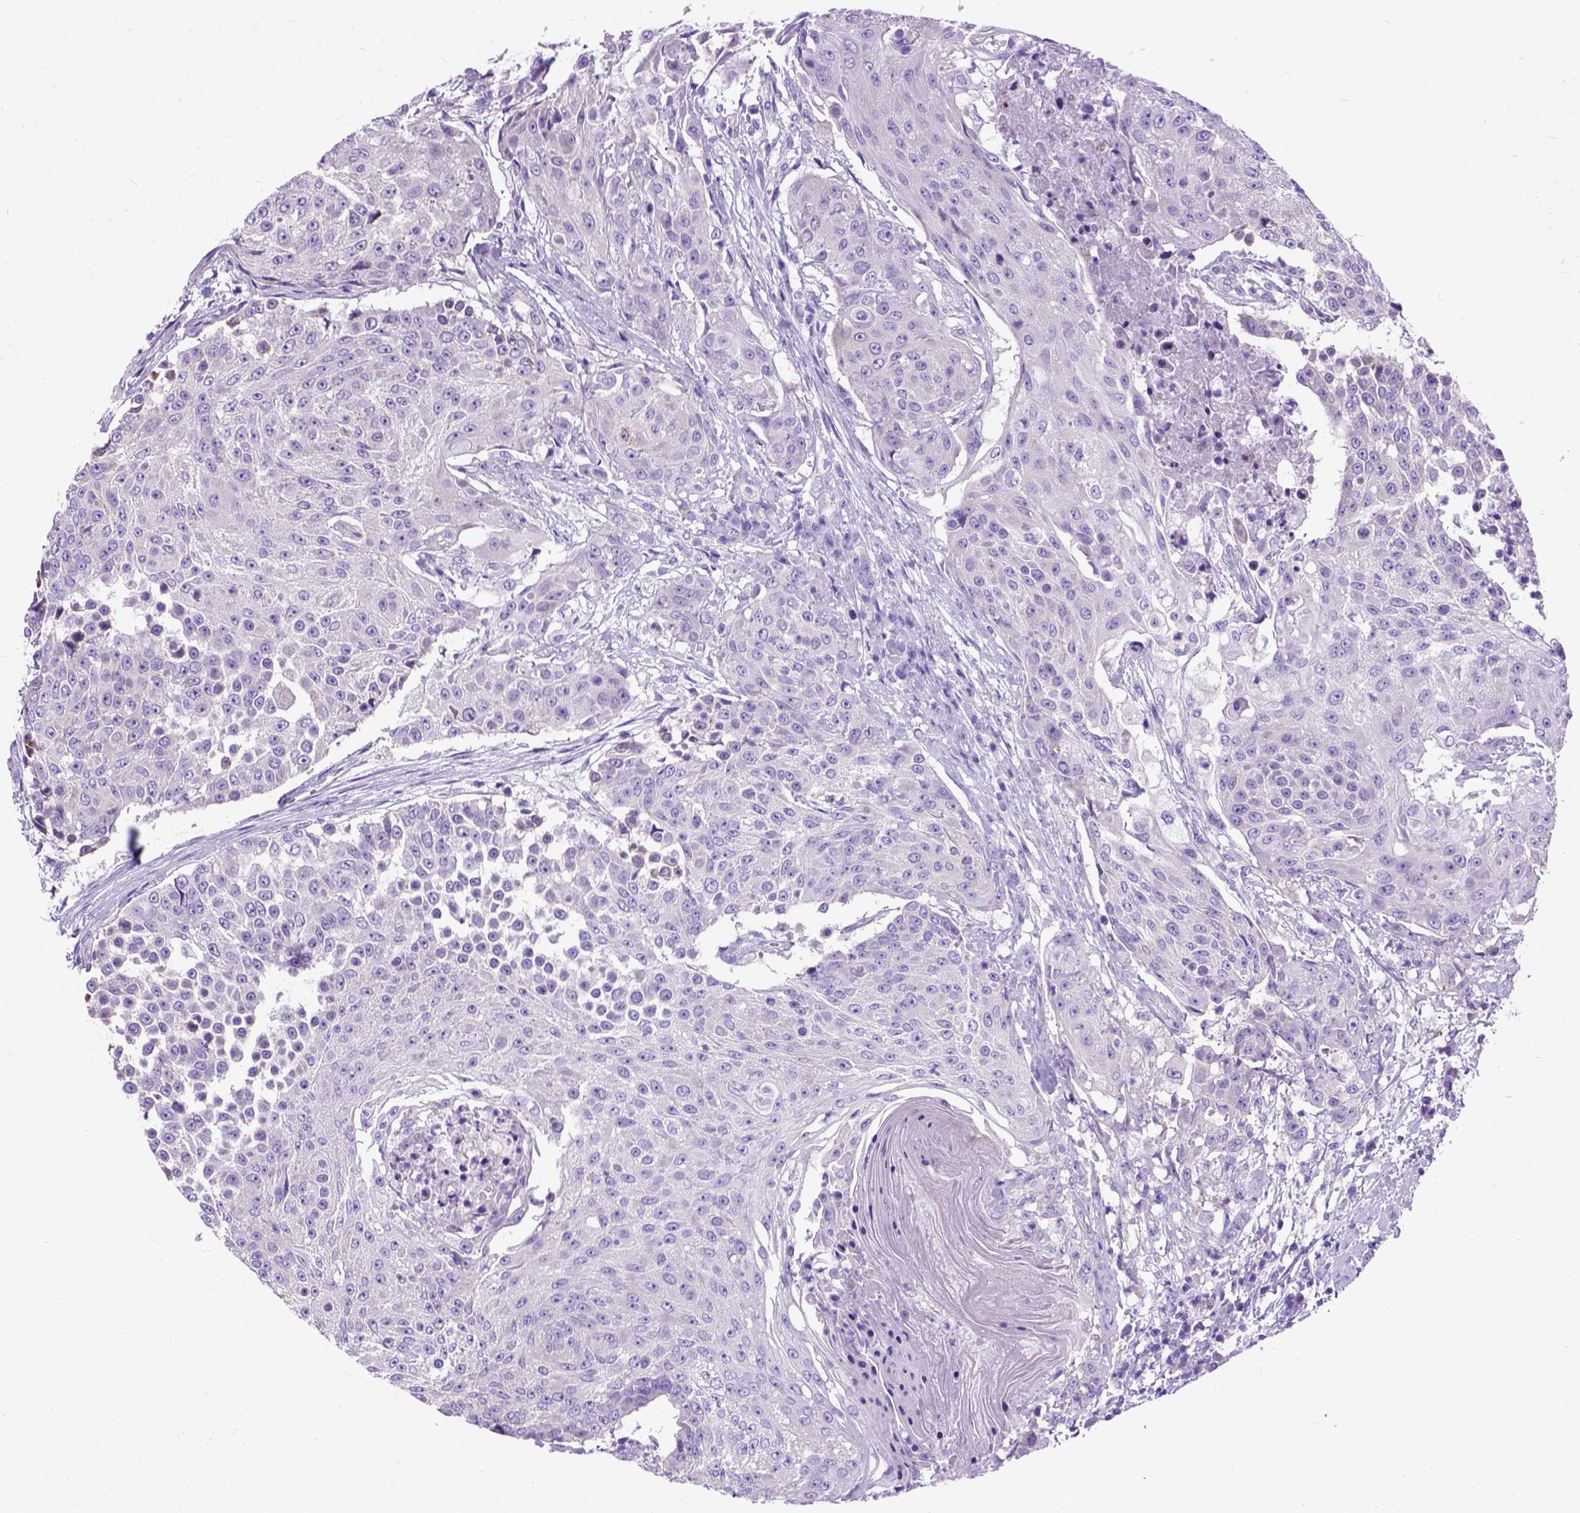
{"staining": {"intensity": "negative", "quantity": "none", "location": "none"}, "tissue": "urothelial cancer", "cell_type": "Tumor cells", "image_type": "cancer", "snomed": [{"axis": "morphology", "description": "Urothelial carcinoma, High grade"}, {"axis": "topography", "description": "Urinary bladder"}], "caption": "High power microscopy micrograph of an IHC image of urothelial carcinoma (high-grade), revealing no significant staining in tumor cells.", "gene": "CFAP54", "patient": {"sex": "female", "age": 63}}